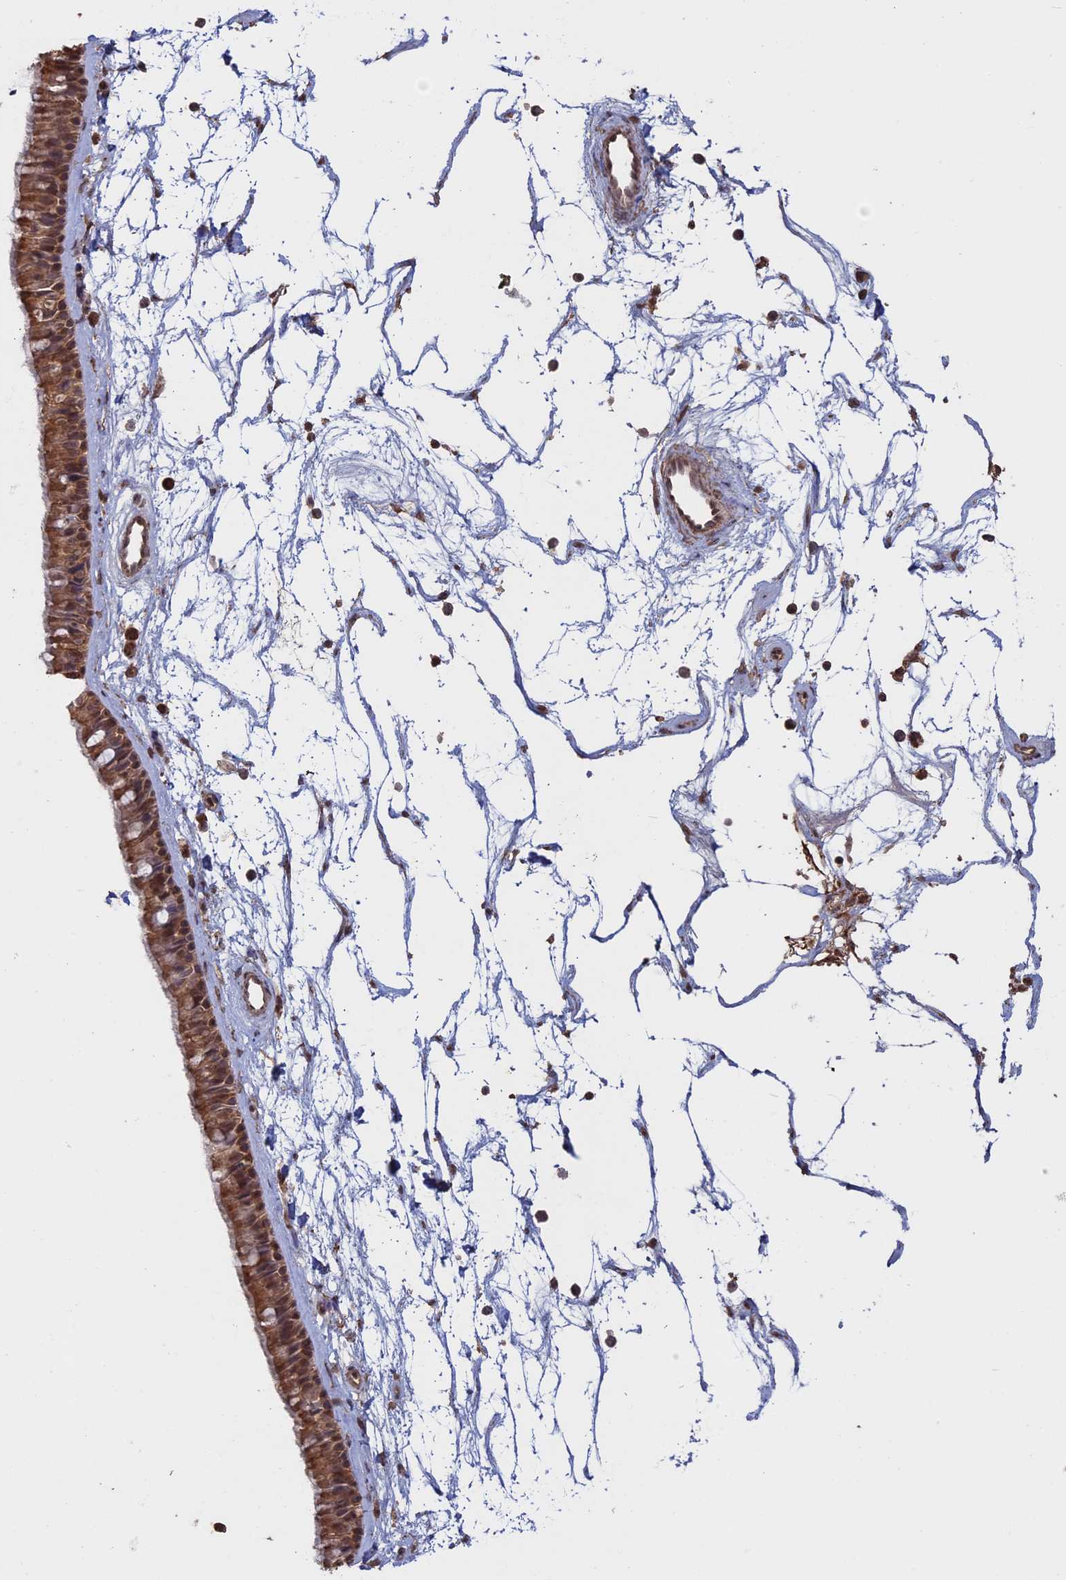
{"staining": {"intensity": "moderate", "quantity": ">75%", "location": "cytoplasmic/membranous,nuclear"}, "tissue": "nasopharynx", "cell_type": "Respiratory epithelial cells", "image_type": "normal", "snomed": [{"axis": "morphology", "description": "Normal tissue, NOS"}, {"axis": "topography", "description": "Nasopharynx"}], "caption": "Normal nasopharynx demonstrates moderate cytoplasmic/membranous,nuclear staining in about >75% of respiratory epithelial cells, visualized by immunohistochemistry.", "gene": "FAM210B", "patient": {"sex": "male", "age": 64}}